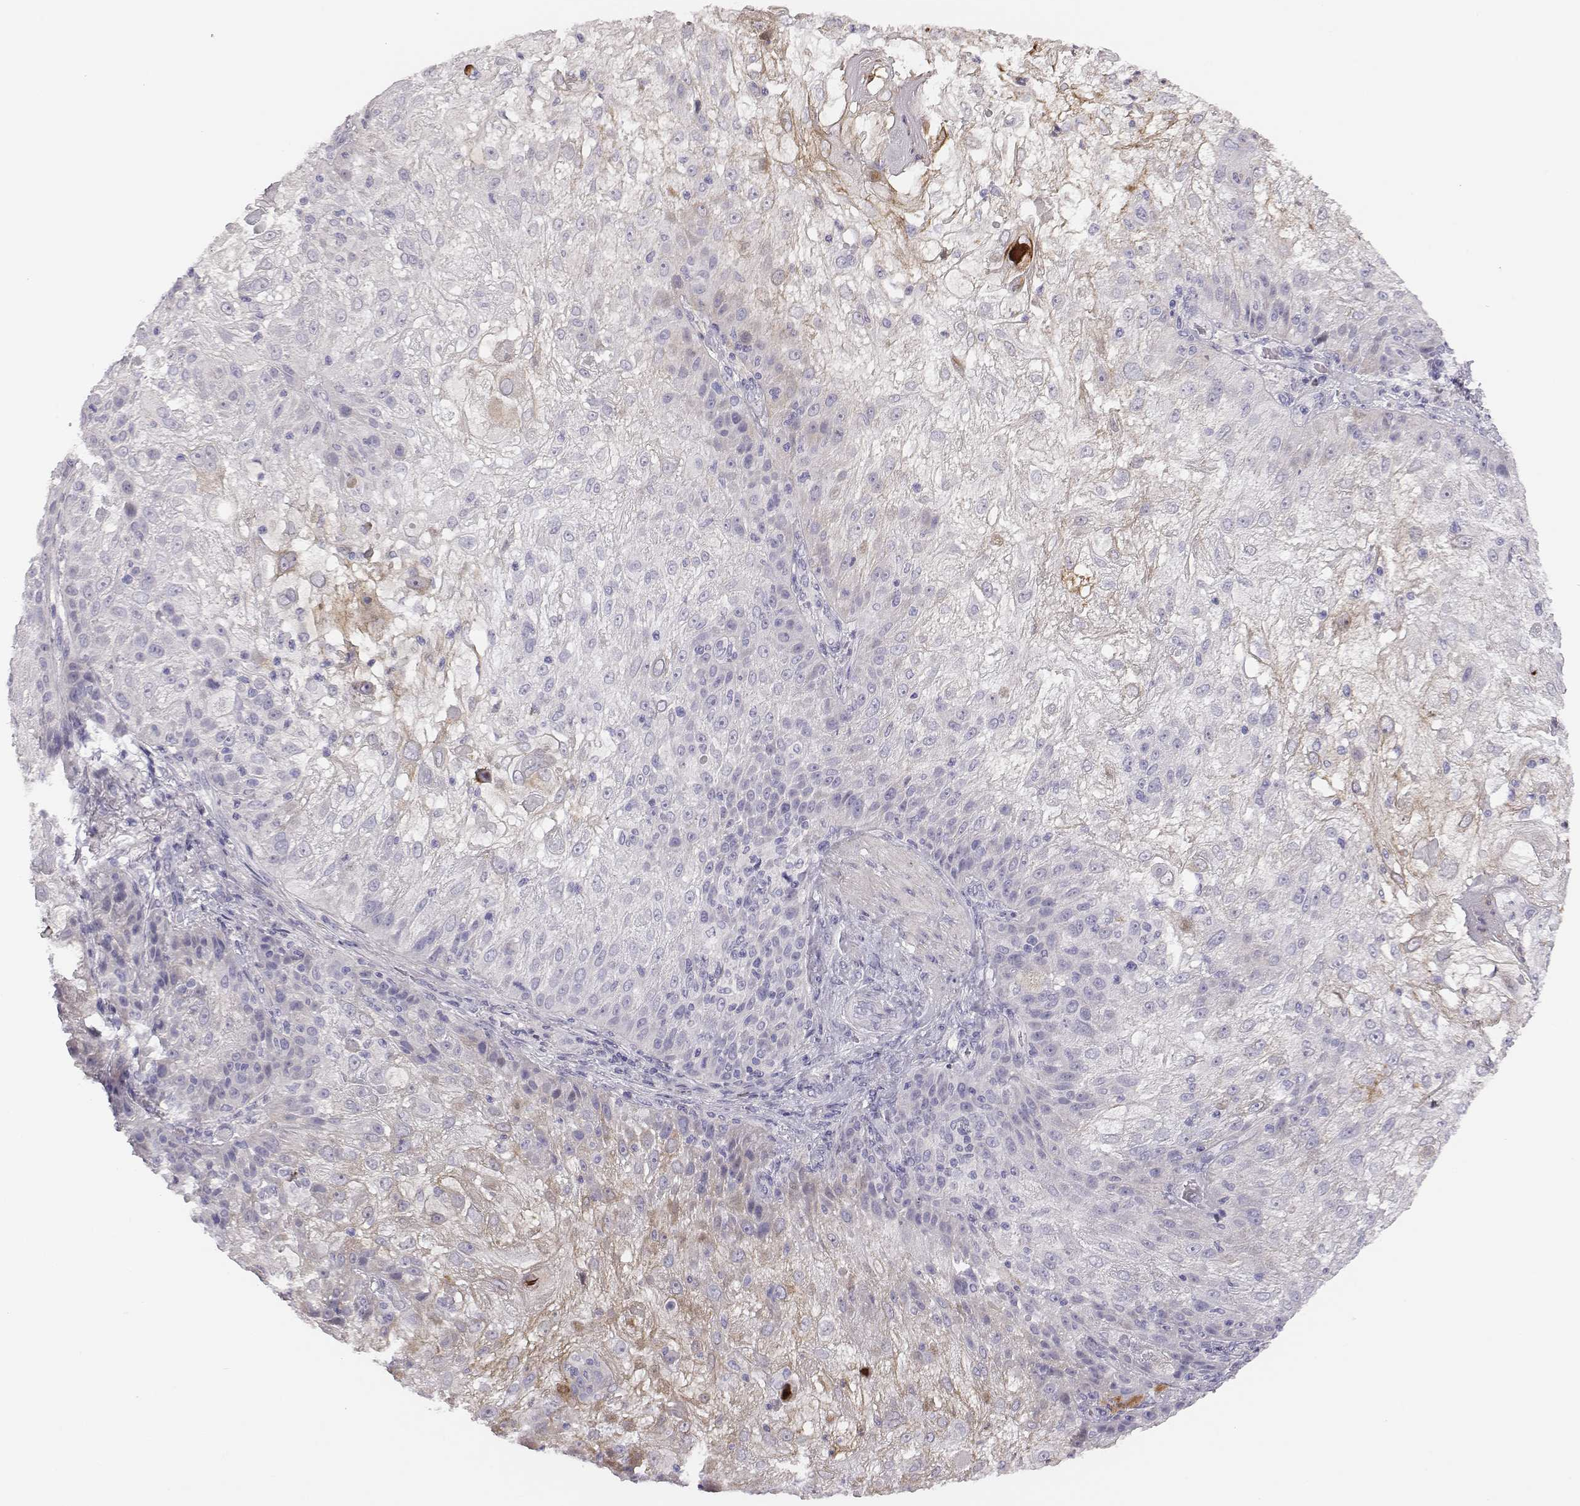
{"staining": {"intensity": "negative", "quantity": "none", "location": "none"}, "tissue": "skin cancer", "cell_type": "Tumor cells", "image_type": "cancer", "snomed": [{"axis": "morphology", "description": "Normal tissue, NOS"}, {"axis": "morphology", "description": "Squamous cell carcinoma, NOS"}, {"axis": "topography", "description": "Skin"}], "caption": "DAB immunohistochemical staining of skin cancer reveals no significant staining in tumor cells.", "gene": "ADAM7", "patient": {"sex": "female", "age": 83}}